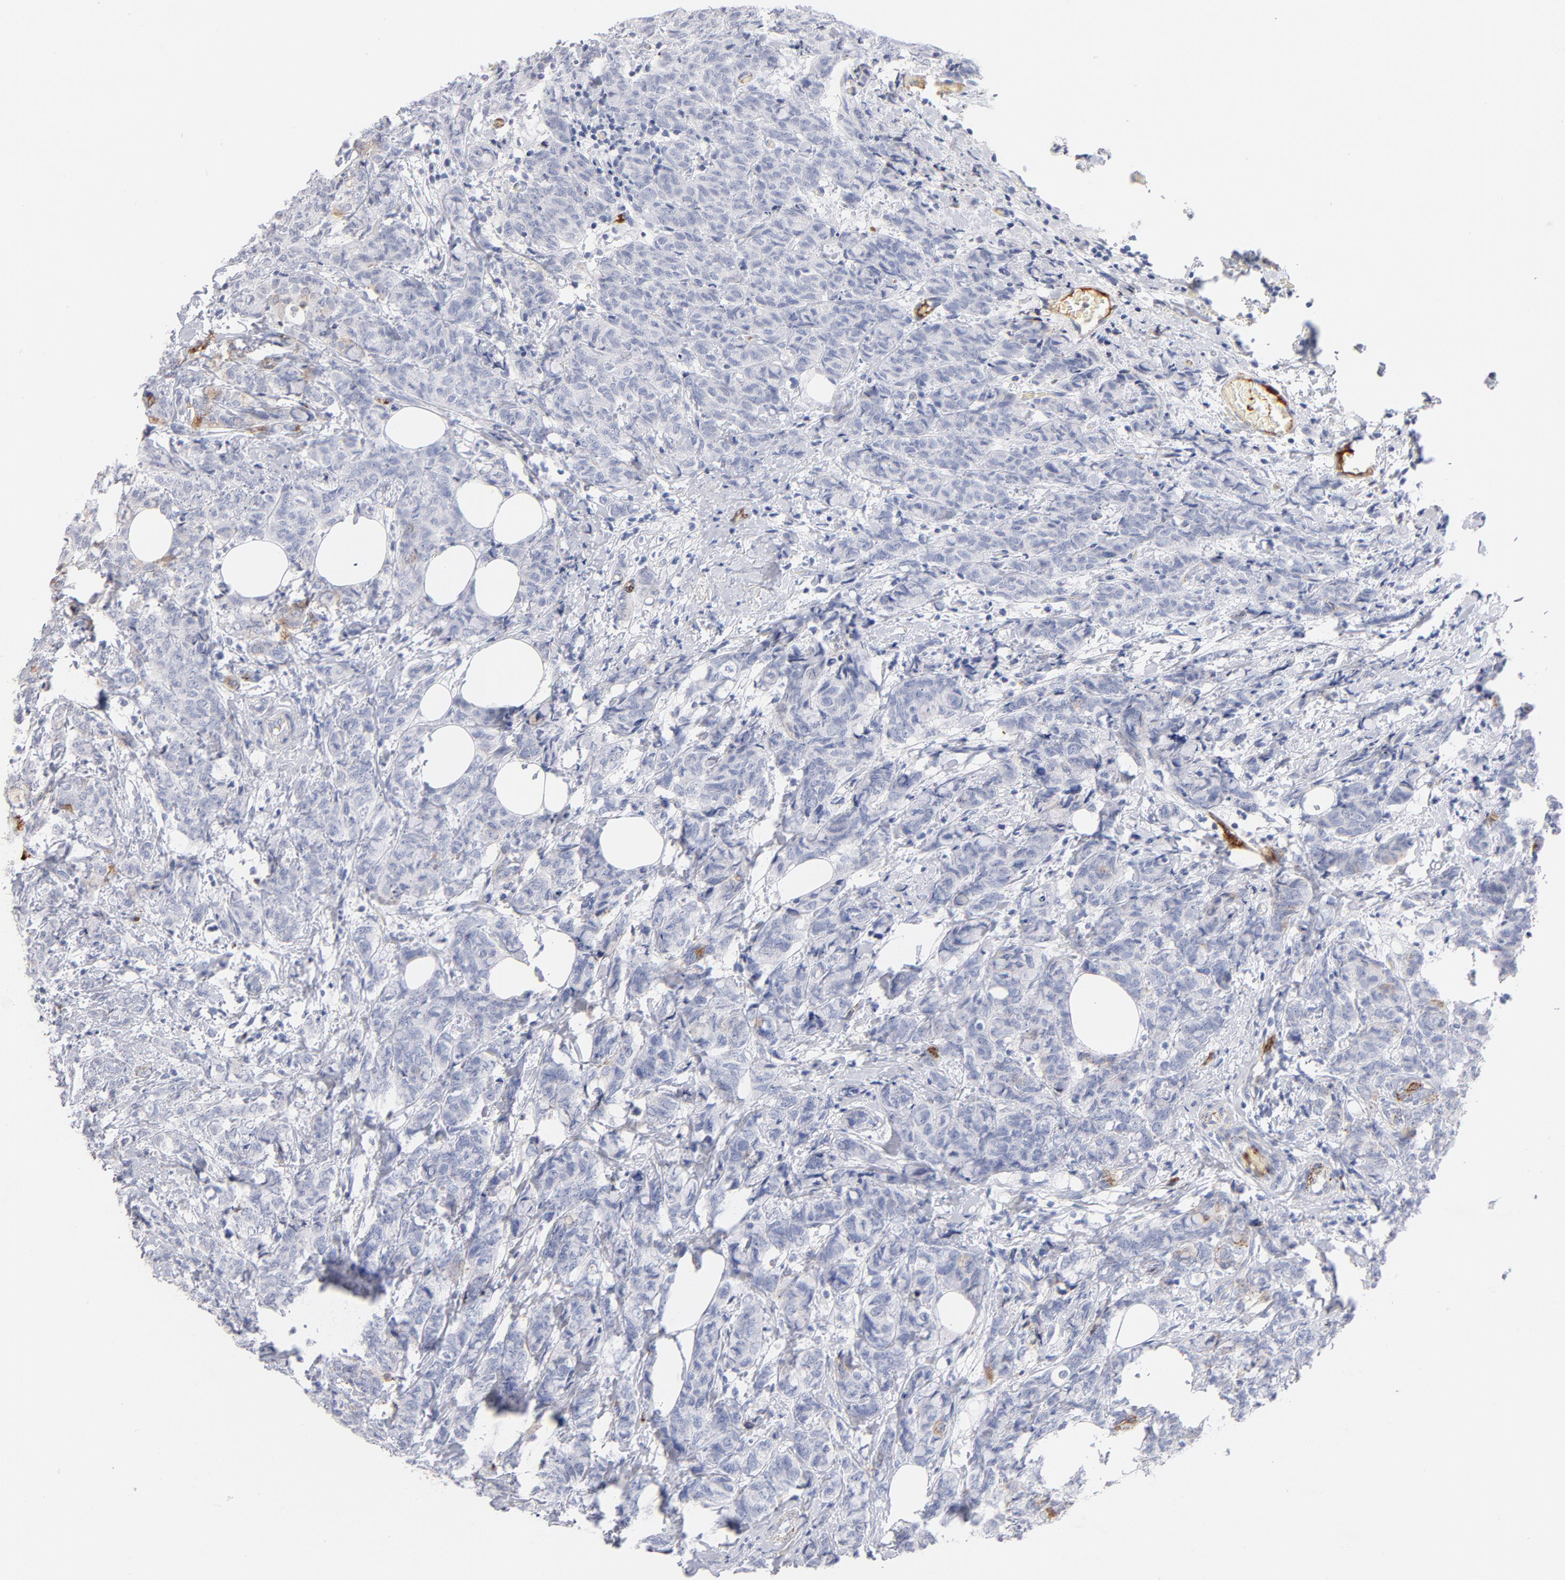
{"staining": {"intensity": "negative", "quantity": "none", "location": "none"}, "tissue": "breast cancer", "cell_type": "Tumor cells", "image_type": "cancer", "snomed": [{"axis": "morphology", "description": "Lobular carcinoma"}, {"axis": "topography", "description": "Breast"}], "caption": "IHC of human lobular carcinoma (breast) shows no positivity in tumor cells. (DAB (3,3'-diaminobenzidine) IHC, high magnification).", "gene": "PLAT", "patient": {"sex": "female", "age": 60}}